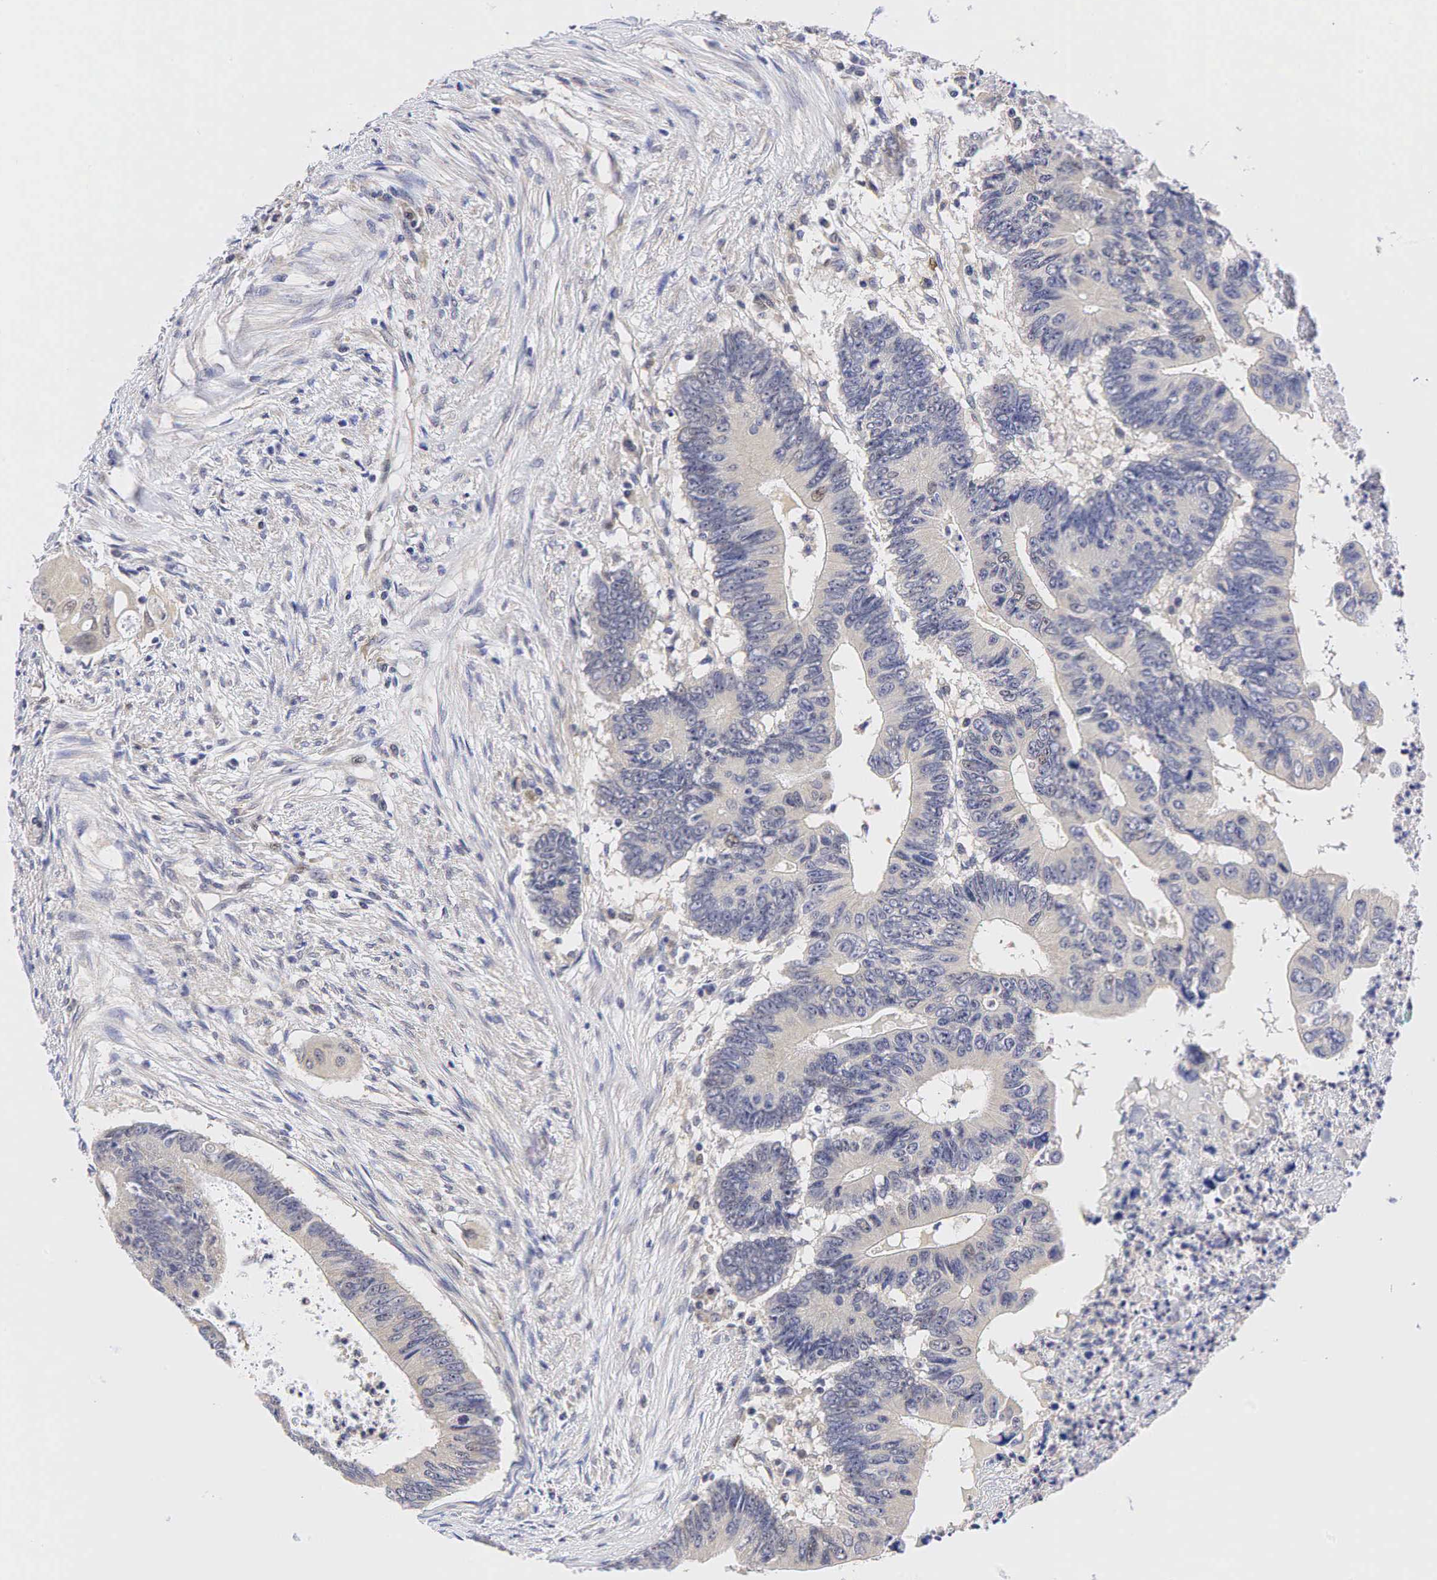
{"staining": {"intensity": "negative", "quantity": "none", "location": "none"}, "tissue": "colorectal cancer", "cell_type": "Tumor cells", "image_type": "cancer", "snomed": [{"axis": "morphology", "description": "Adenocarcinoma, NOS"}, {"axis": "topography", "description": "Colon"}], "caption": "Protein analysis of colorectal cancer demonstrates no significant expression in tumor cells. (Stains: DAB (3,3'-diaminobenzidine) IHC with hematoxylin counter stain, Microscopy: brightfield microscopy at high magnification).", "gene": "CCND1", "patient": {"sex": "male", "age": 65}}